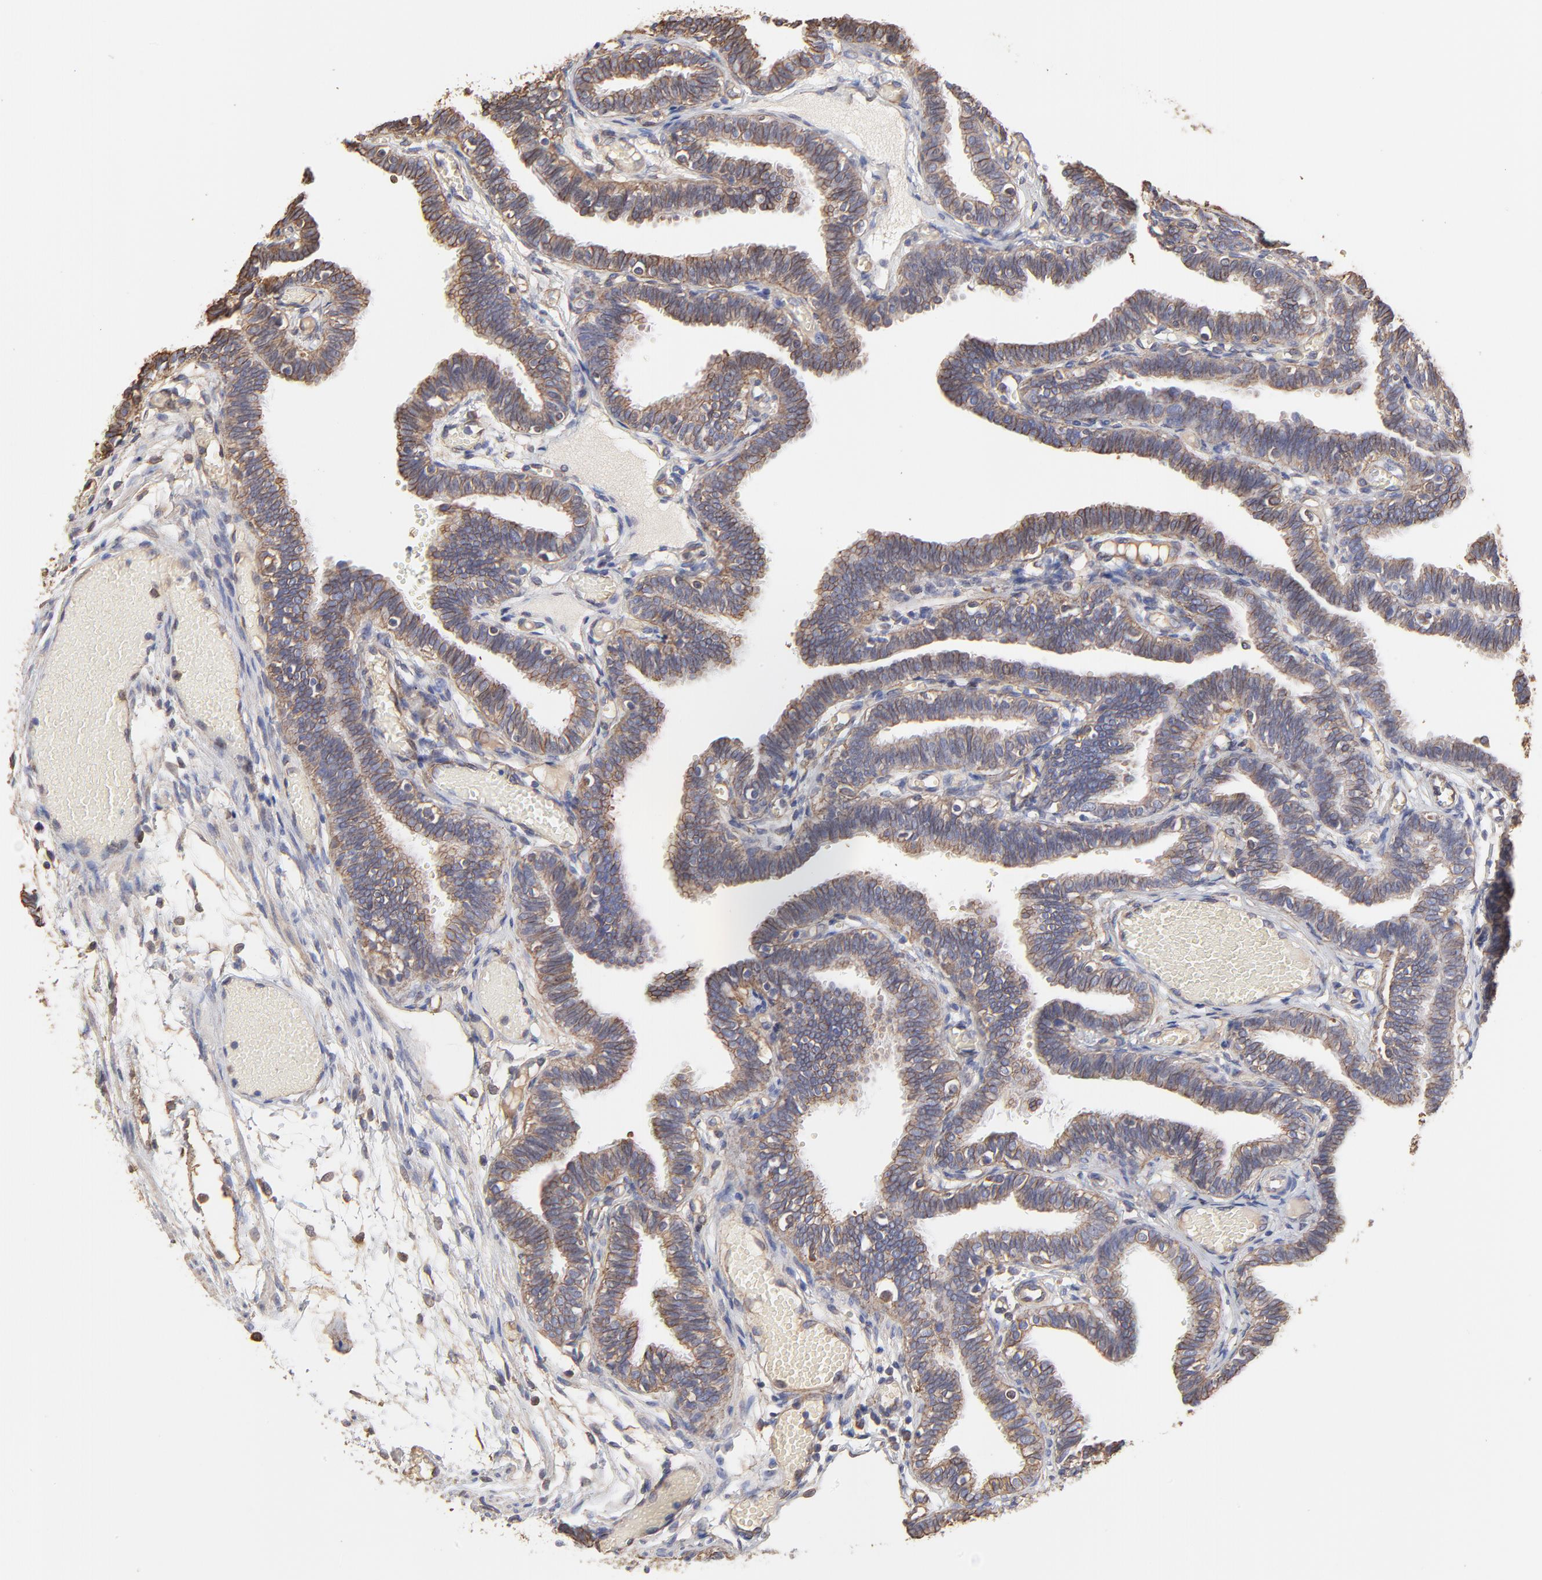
{"staining": {"intensity": "moderate", "quantity": ">75%", "location": "cytoplasmic/membranous"}, "tissue": "fallopian tube", "cell_type": "Glandular cells", "image_type": "normal", "snomed": [{"axis": "morphology", "description": "Normal tissue, NOS"}, {"axis": "topography", "description": "Fallopian tube"}], "caption": "Normal fallopian tube was stained to show a protein in brown. There is medium levels of moderate cytoplasmic/membranous positivity in about >75% of glandular cells.", "gene": "LRCH2", "patient": {"sex": "female", "age": 29}}